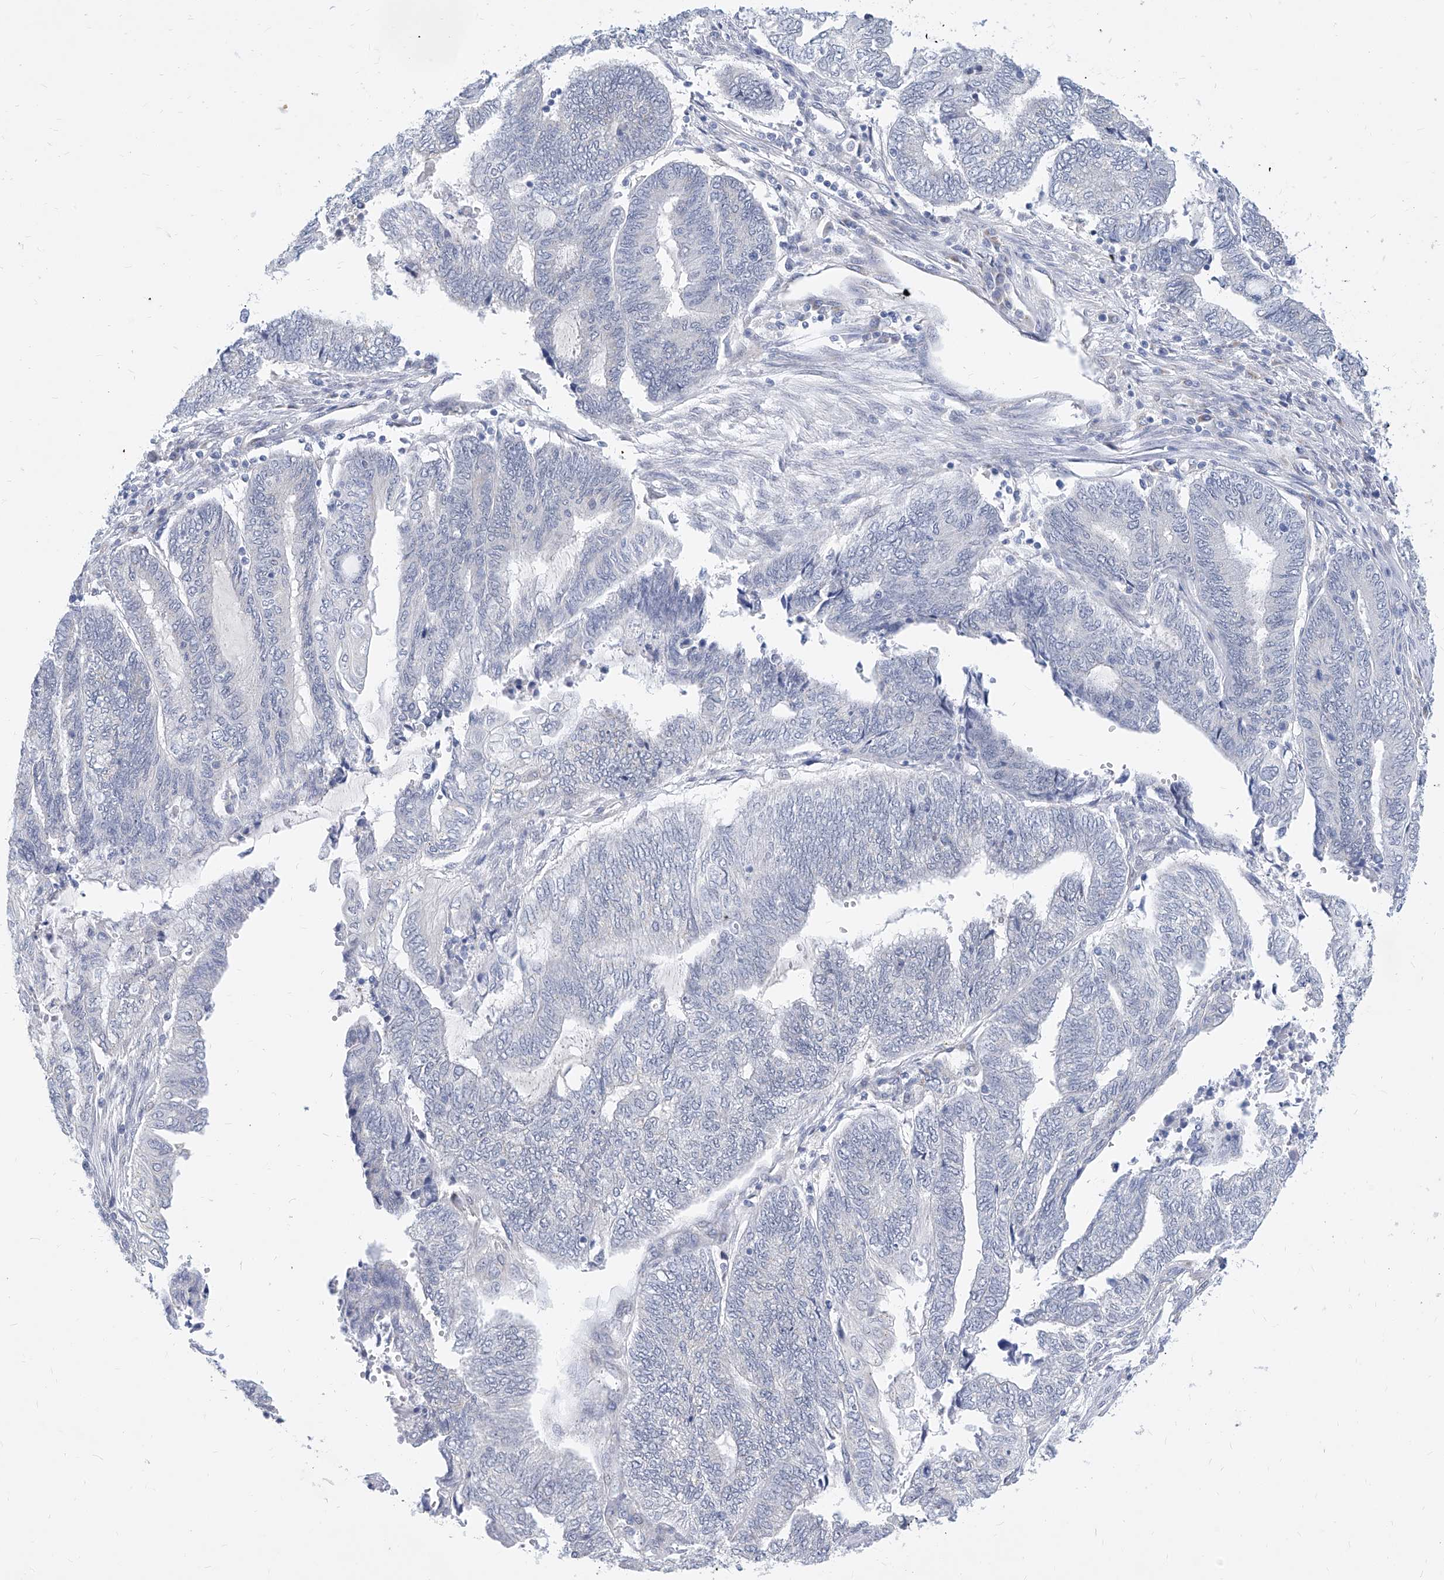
{"staining": {"intensity": "negative", "quantity": "none", "location": "none"}, "tissue": "endometrial cancer", "cell_type": "Tumor cells", "image_type": "cancer", "snomed": [{"axis": "morphology", "description": "Adenocarcinoma, NOS"}, {"axis": "topography", "description": "Uterus"}, {"axis": "topography", "description": "Endometrium"}], "caption": "This is an IHC histopathology image of human adenocarcinoma (endometrial). There is no positivity in tumor cells.", "gene": "MX2", "patient": {"sex": "female", "age": 70}}